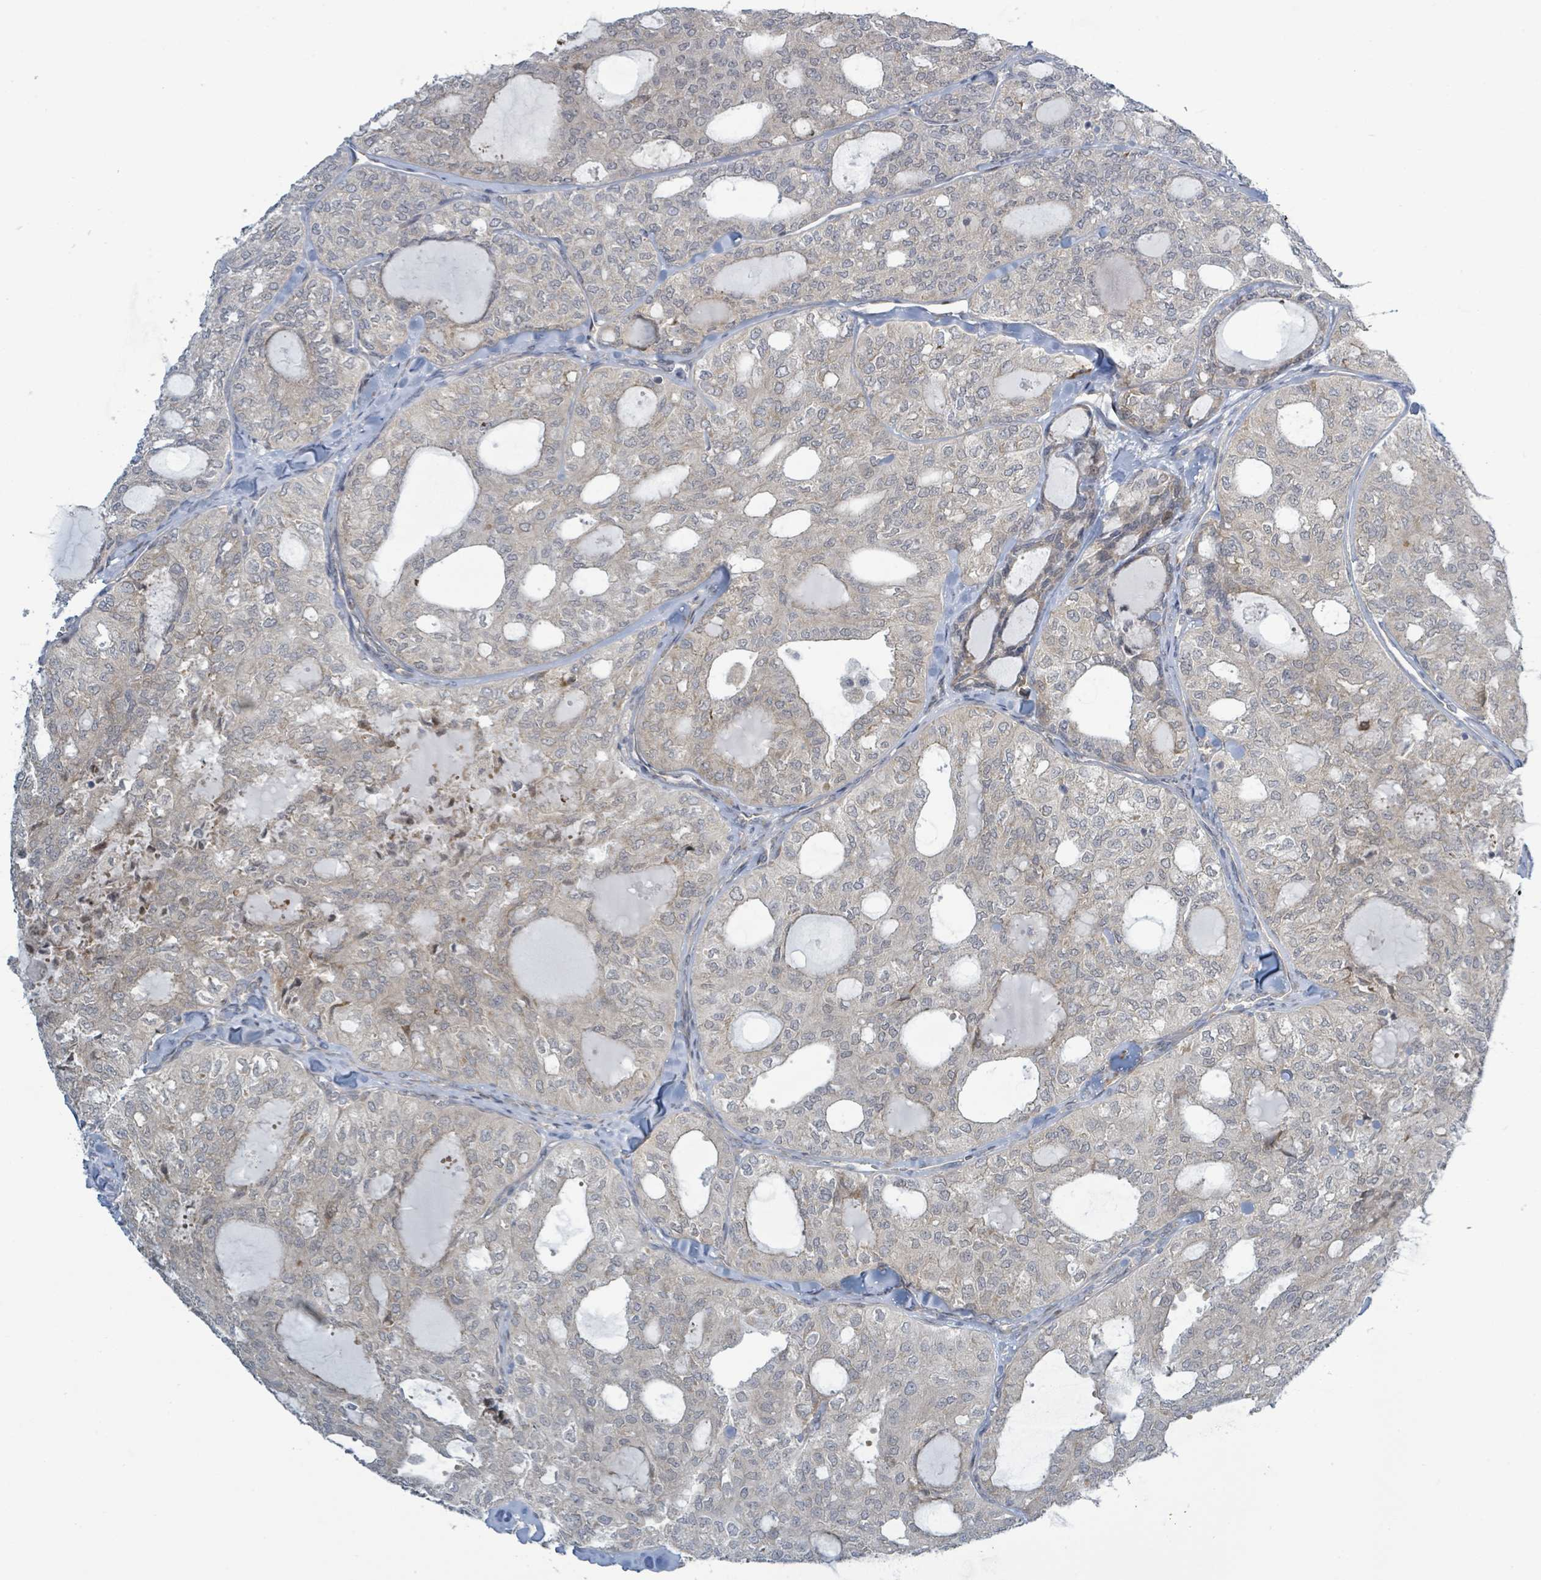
{"staining": {"intensity": "negative", "quantity": "none", "location": "none"}, "tissue": "thyroid cancer", "cell_type": "Tumor cells", "image_type": "cancer", "snomed": [{"axis": "morphology", "description": "Follicular adenoma carcinoma, NOS"}, {"axis": "topography", "description": "Thyroid gland"}], "caption": "The histopathology image reveals no significant positivity in tumor cells of thyroid cancer (follicular adenoma carcinoma).", "gene": "RPL32", "patient": {"sex": "male", "age": 75}}